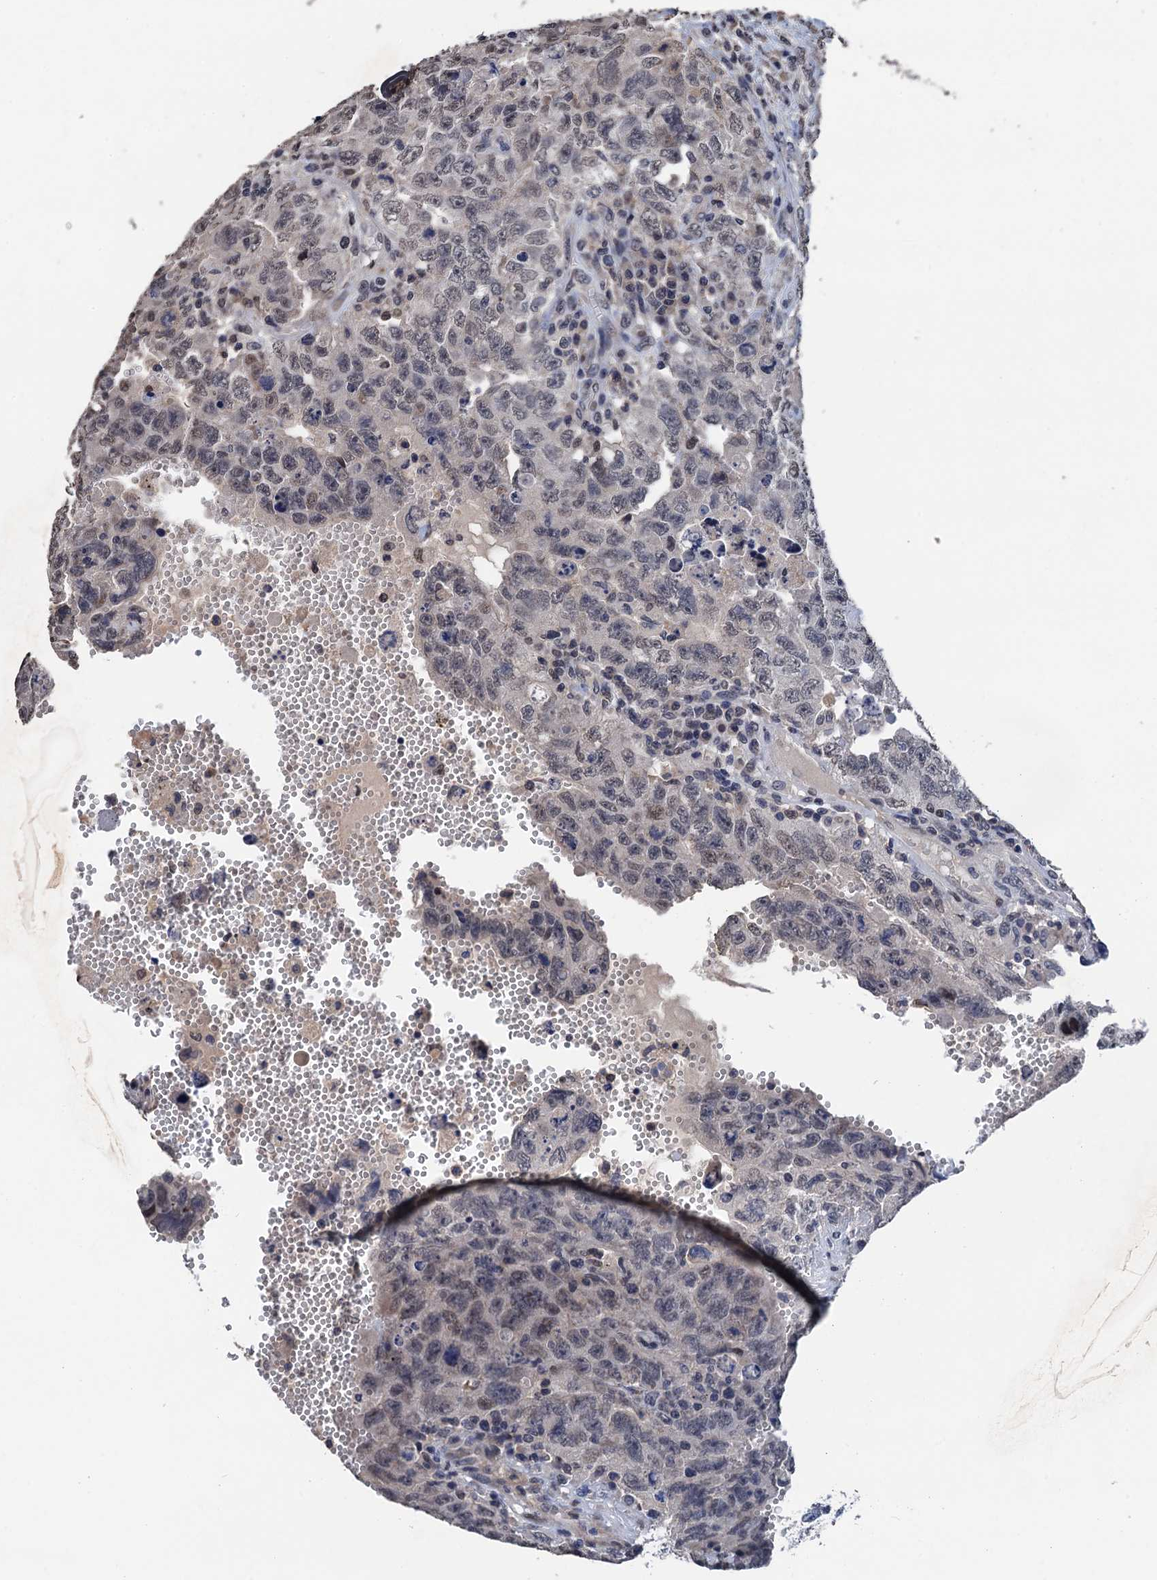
{"staining": {"intensity": "weak", "quantity": "<25%", "location": "nuclear"}, "tissue": "testis cancer", "cell_type": "Tumor cells", "image_type": "cancer", "snomed": [{"axis": "morphology", "description": "Carcinoma, Embryonal, NOS"}, {"axis": "topography", "description": "Testis"}], "caption": "Immunohistochemistry histopathology image of neoplastic tissue: human testis embryonal carcinoma stained with DAB (3,3'-diaminobenzidine) exhibits no significant protein positivity in tumor cells.", "gene": "ART5", "patient": {"sex": "male", "age": 26}}